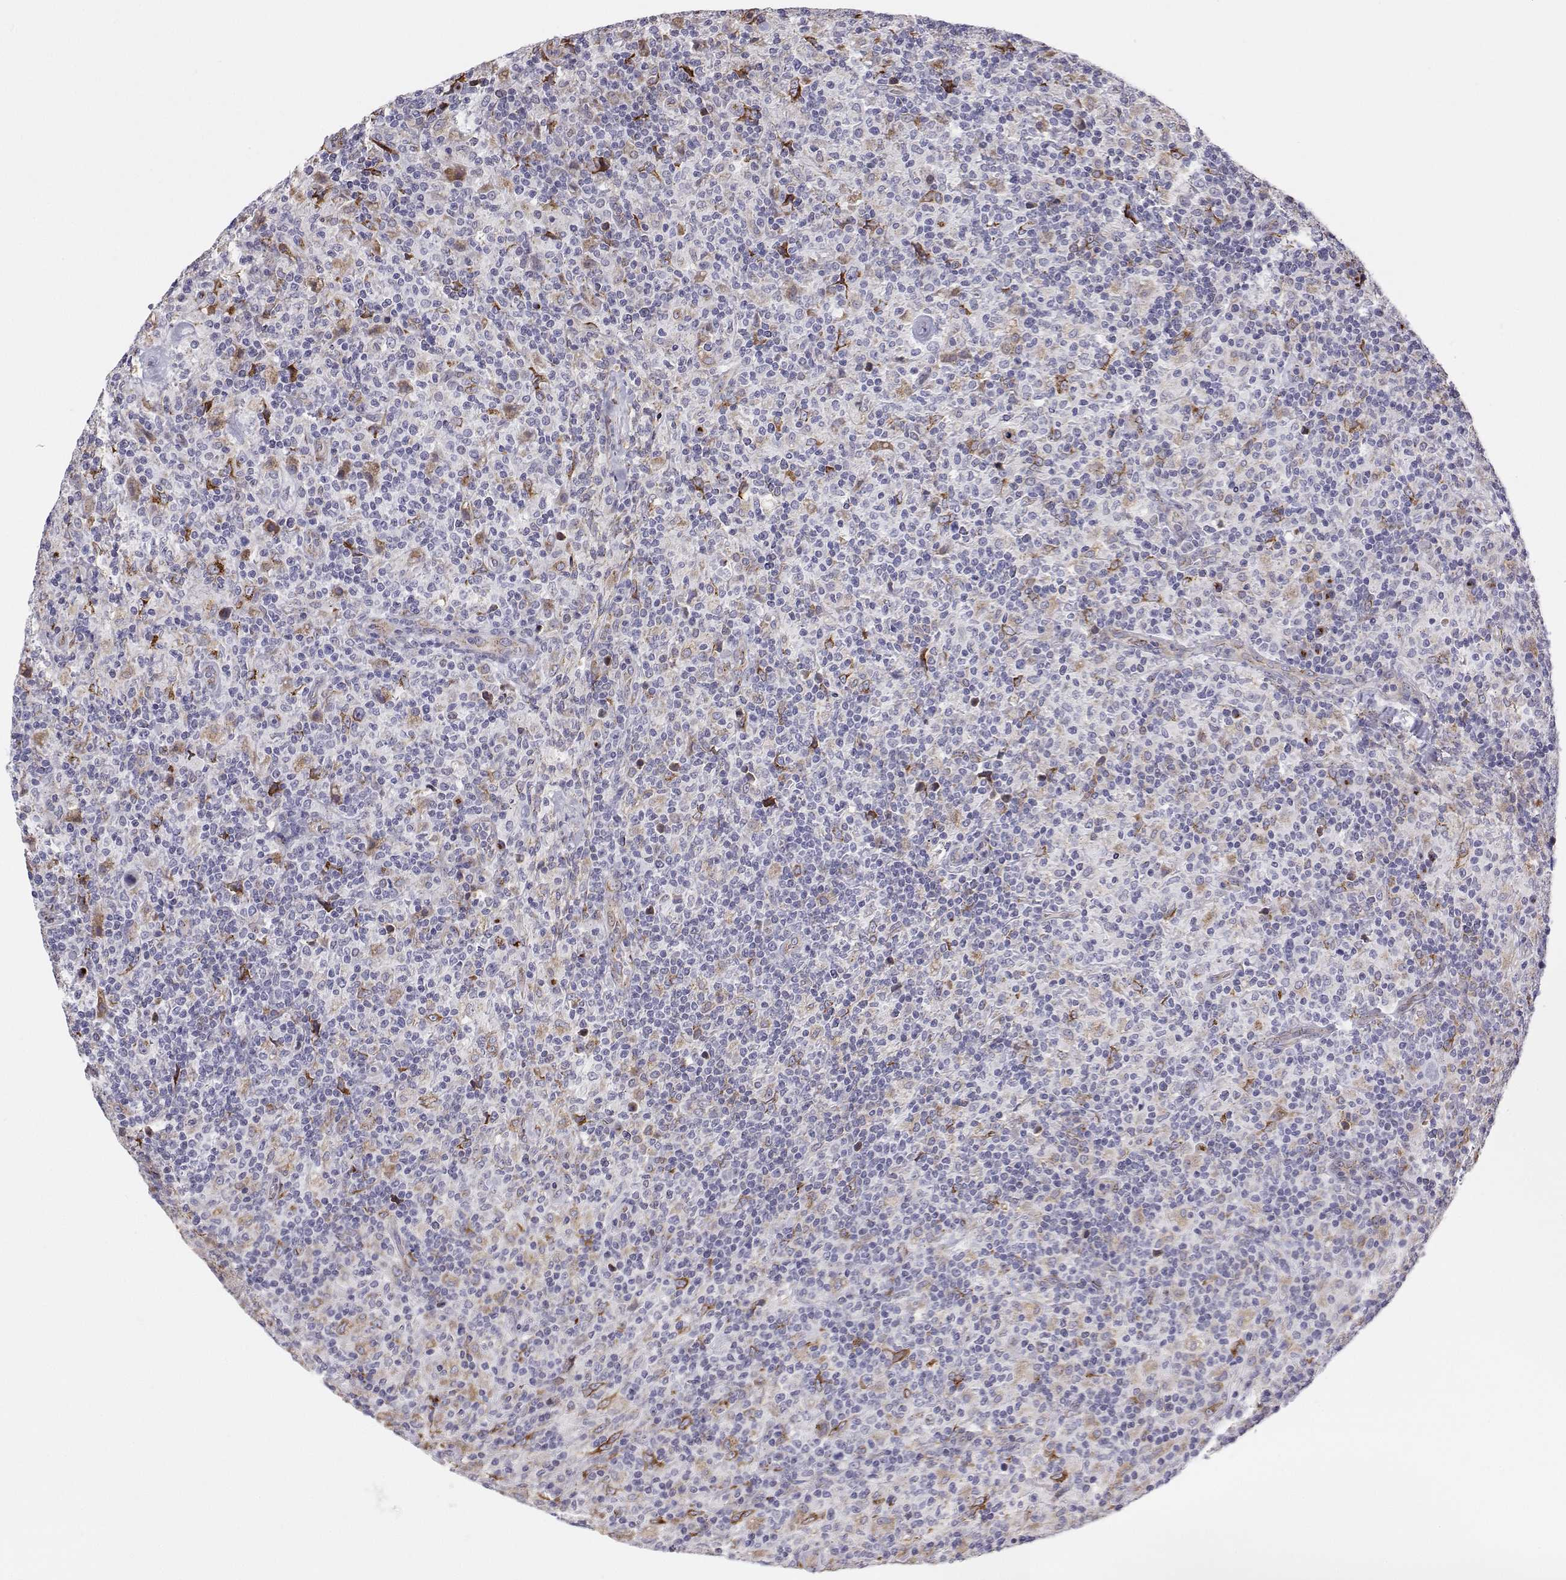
{"staining": {"intensity": "moderate", "quantity": "<25%", "location": "cytoplasmic/membranous"}, "tissue": "lymphoma", "cell_type": "Tumor cells", "image_type": "cancer", "snomed": [{"axis": "morphology", "description": "Hodgkin's disease, NOS"}, {"axis": "topography", "description": "Lymph node"}], "caption": "Protein staining demonstrates moderate cytoplasmic/membranous positivity in about <25% of tumor cells in Hodgkin's disease.", "gene": "STARD13", "patient": {"sex": "male", "age": 70}}